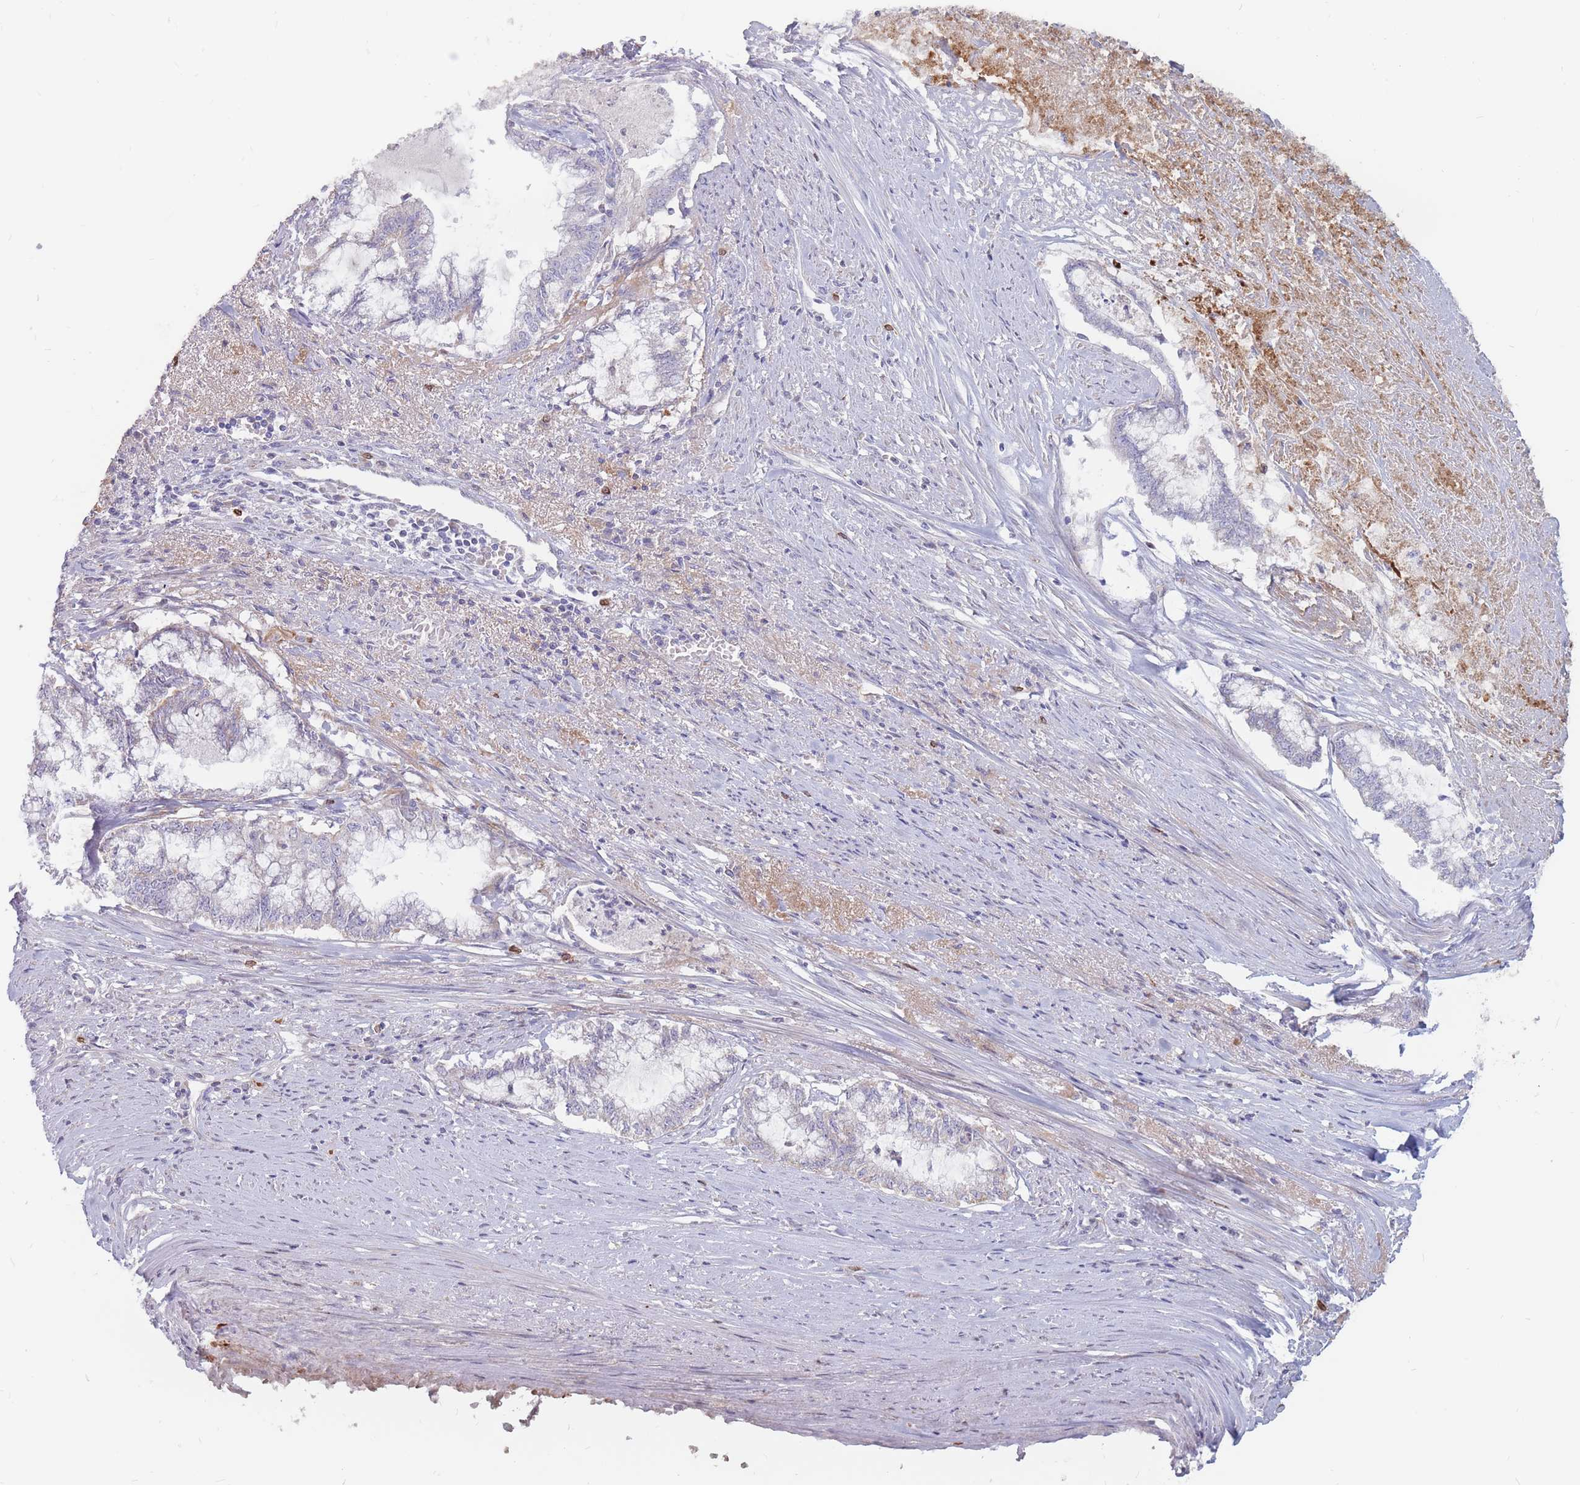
{"staining": {"intensity": "negative", "quantity": "none", "location": "none"}, "tissue": "endometrial cancer", "cell_type": "Tumor cells", "image_type": "cancer", "snomed": [{"axis": "morphology", "description": "Adenocarcinoma, NOS"}, {"axis": "topography", "description": "Endometrium"}], "caption": "Endometrial adenocarcinoma stained for a protein using immunohistochemistry (IHC) displays no staining tumor cells.", "gene": "PTGDR", "patient": {"sex": "female", "age": 79}}